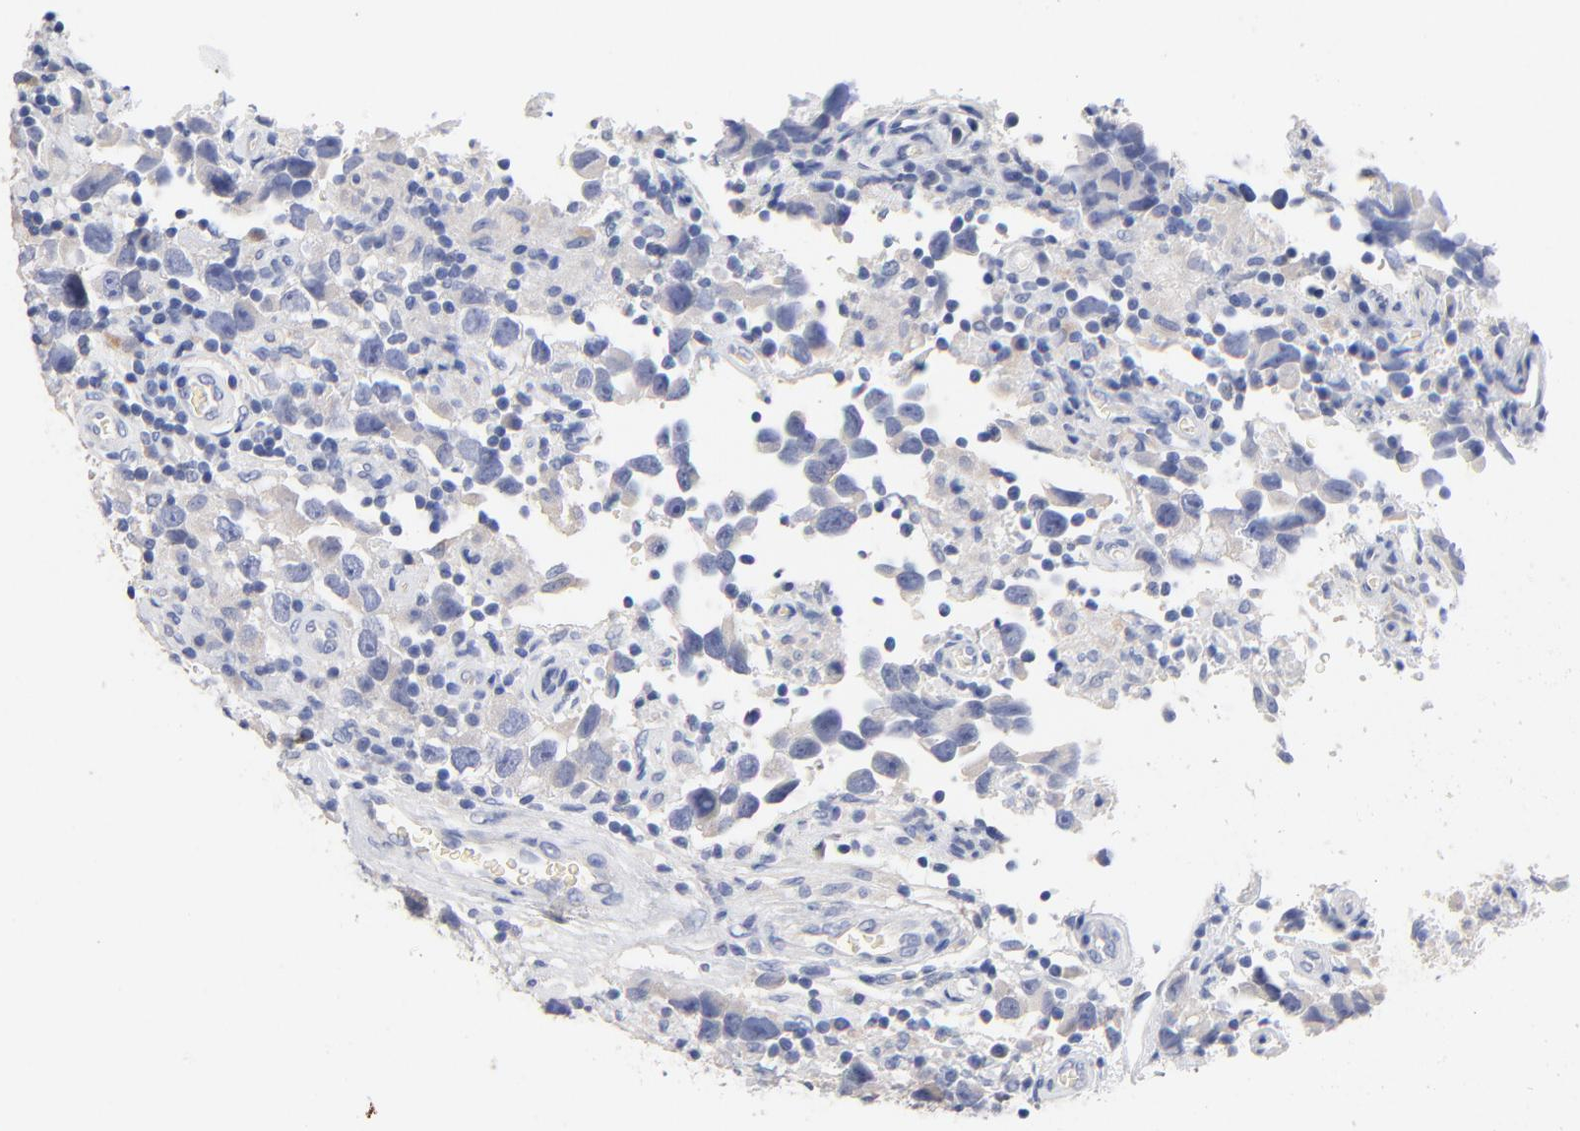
{"staining": {"intensity": "negative", "quantity": "none", "location": "none"}, "tissue": "testis cancer", "cell_type": "Tumor cells", "image_type": "cancer", "snomed": [{"axis": "morphology", "description": "Carcinoma, Embryonal, NOS"}, {"axis": "topography", "description": "Testis"}], "caption": "Immunohistochemistry histopathology image of testis cancer (embryonal carcinoma) stained for a protein (brown), which displays no expression in tumor cells.", "gene": "CPS1", "patient": {"sex": "male", "age": 21}}